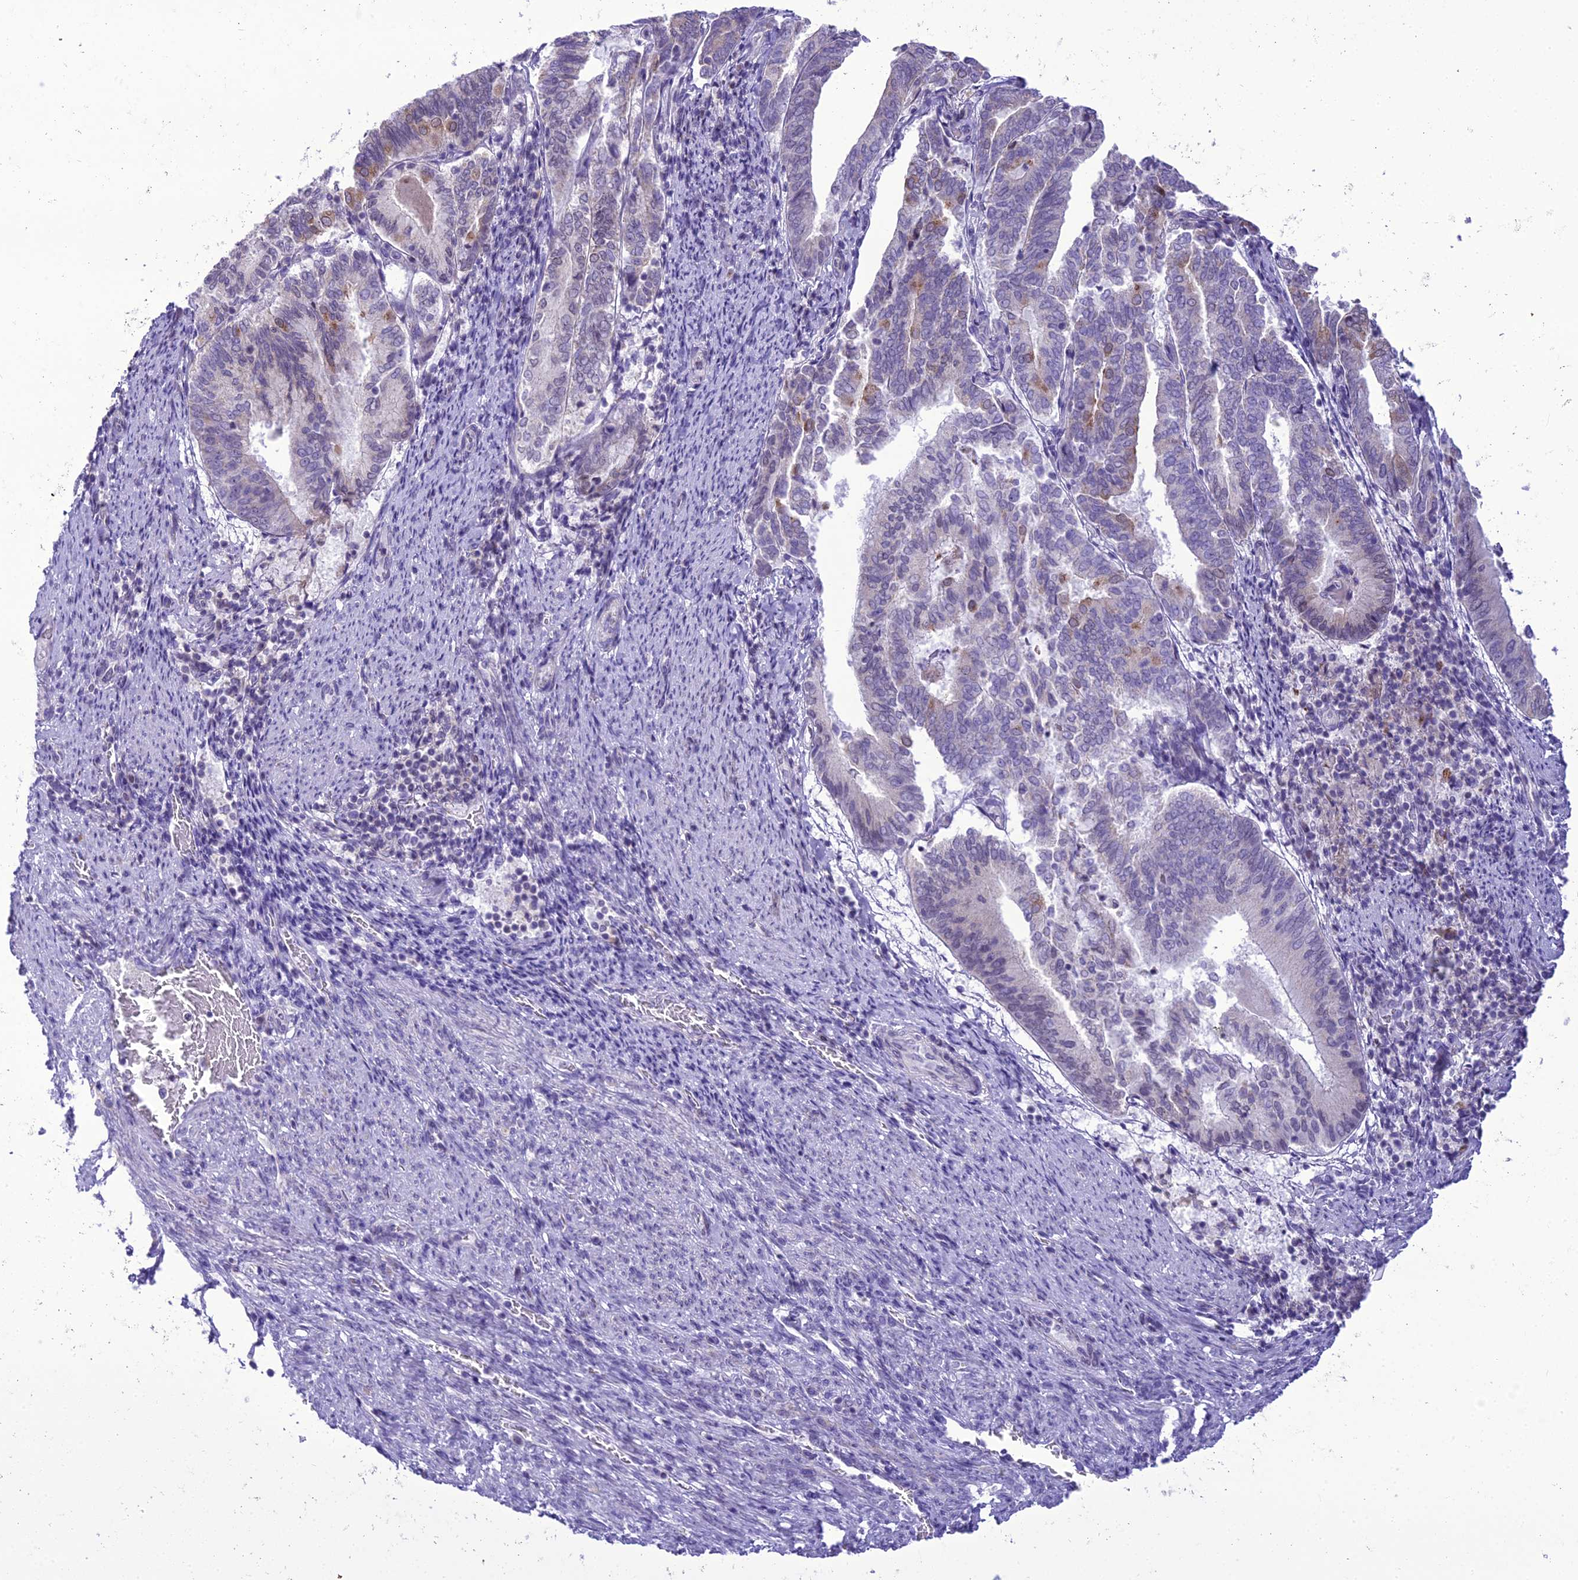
{"staining": {"intensity": "moderate", "quantity": "<25%", "location": "cytoplasmic/membranous"}, "tissue": "endometrial cancer", "cell_type": "Tumor cells", "image_type": "cancer", "snomed": [{"axis": "morphology", "description": "Adenocarcinoma, NOS"}, {"axis": "topography", "description": "Endometrium"}], "caption": "Brown immunohistochemical staining in human endometrial cancer shows moderate cytoplasmic/membranous expression in approximately <25% of tumor cells.", "gene": "B9D2", "patient": {"sex": "female", "age": 80}}